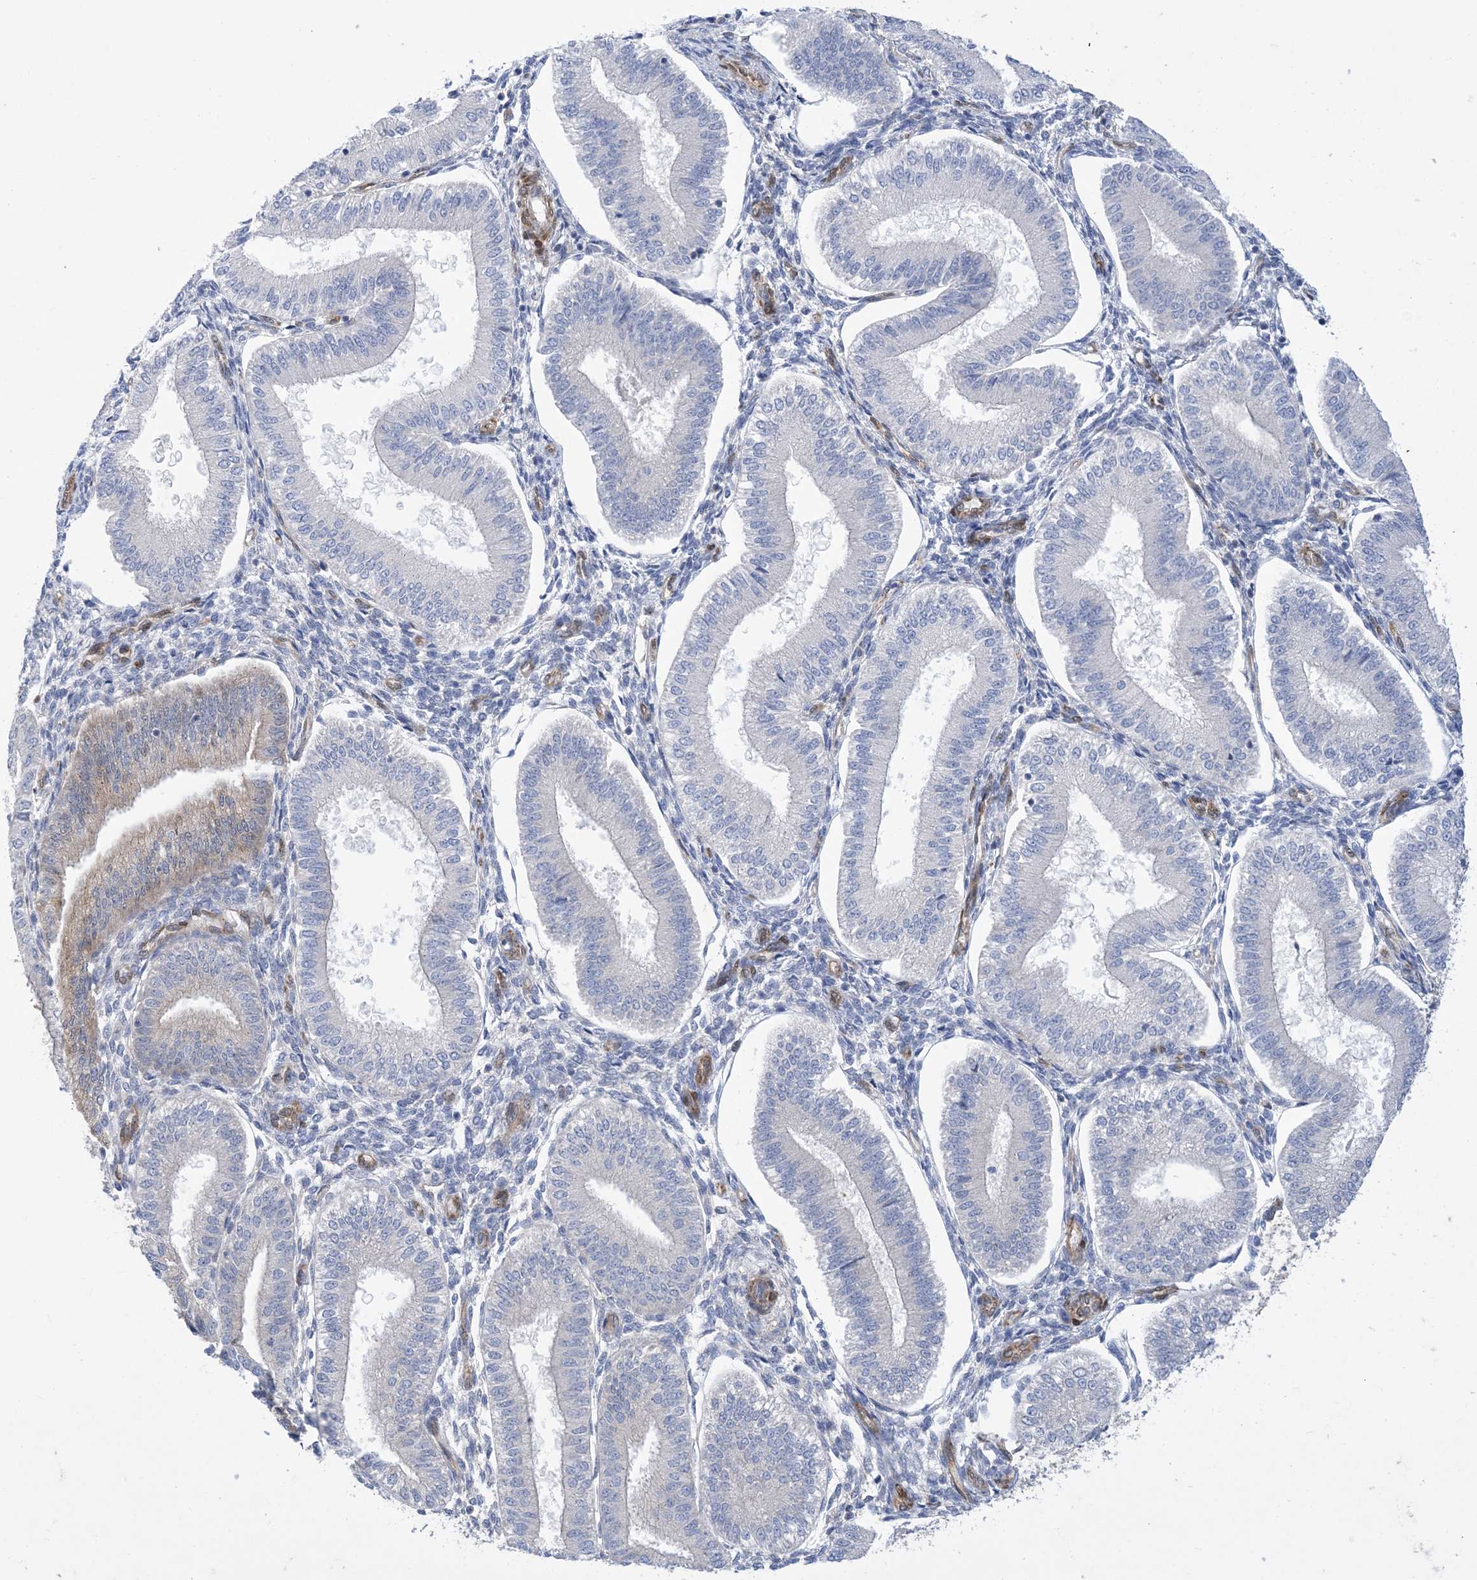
{"staining": {"intensity": "negative", "quantity": "none", "location": "none"}, "tissue": "endometrium", "cell_type": "Cells in endometrial stroma", "image_type": "normal", "snomed": [{"axis": "morphology", "description": "Normal tissue, NOS"}, {"axis": "topography", "description": "Endometrium"}], "caption": "The histopathology image shows no significant positivity in cells in endometrial stroma of endometrium.", "gene": "RBMS3", "patient": {"sex": "female", "age": 39}}